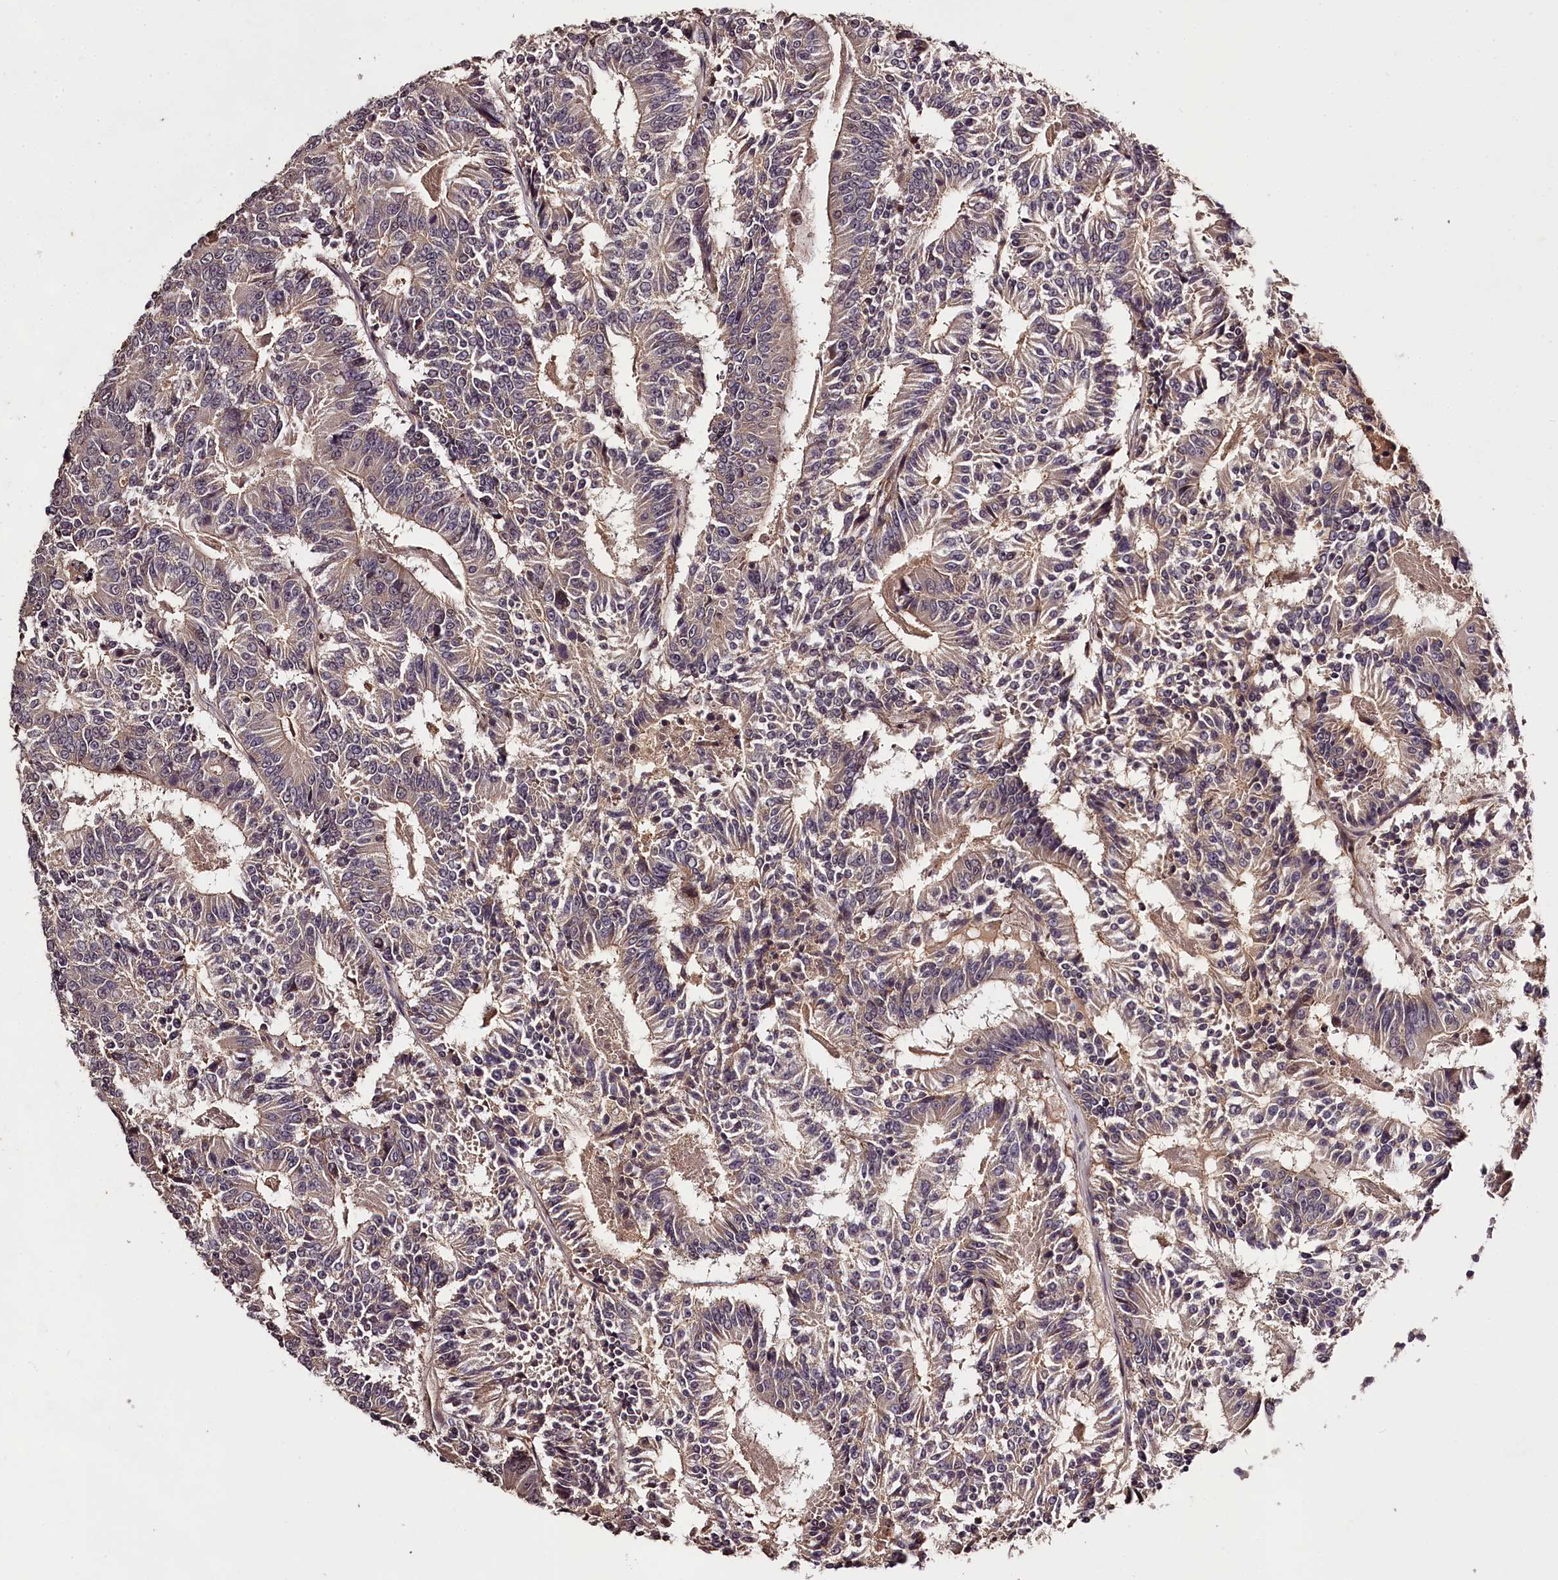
{"staining": {"intensity": "weak", "quantity": ">75%", "location": "cytoplasmic/membranous"}, "tissue": "colorectal cancer", "cell_type": "Tumor cells", "image_type": "cancer", "snomed": [{"axis": "morphology", "description": "Adenocarcinoma, NOS"}, {"axis": "topography", "description": "Colon"}], "caption": "Immunohistochemistry of adenocarcinoma (colorectal) demonstrates low levels of weak cytoplasmic/membranous expression in approximately >75% of tumor cells. (DAB (3,3'-diaminobenzidine) IHC, brown staining for protein, blue staining for nuclei).", "gene": "MAML3", "patient": {"sex": "male", "age": 83}}